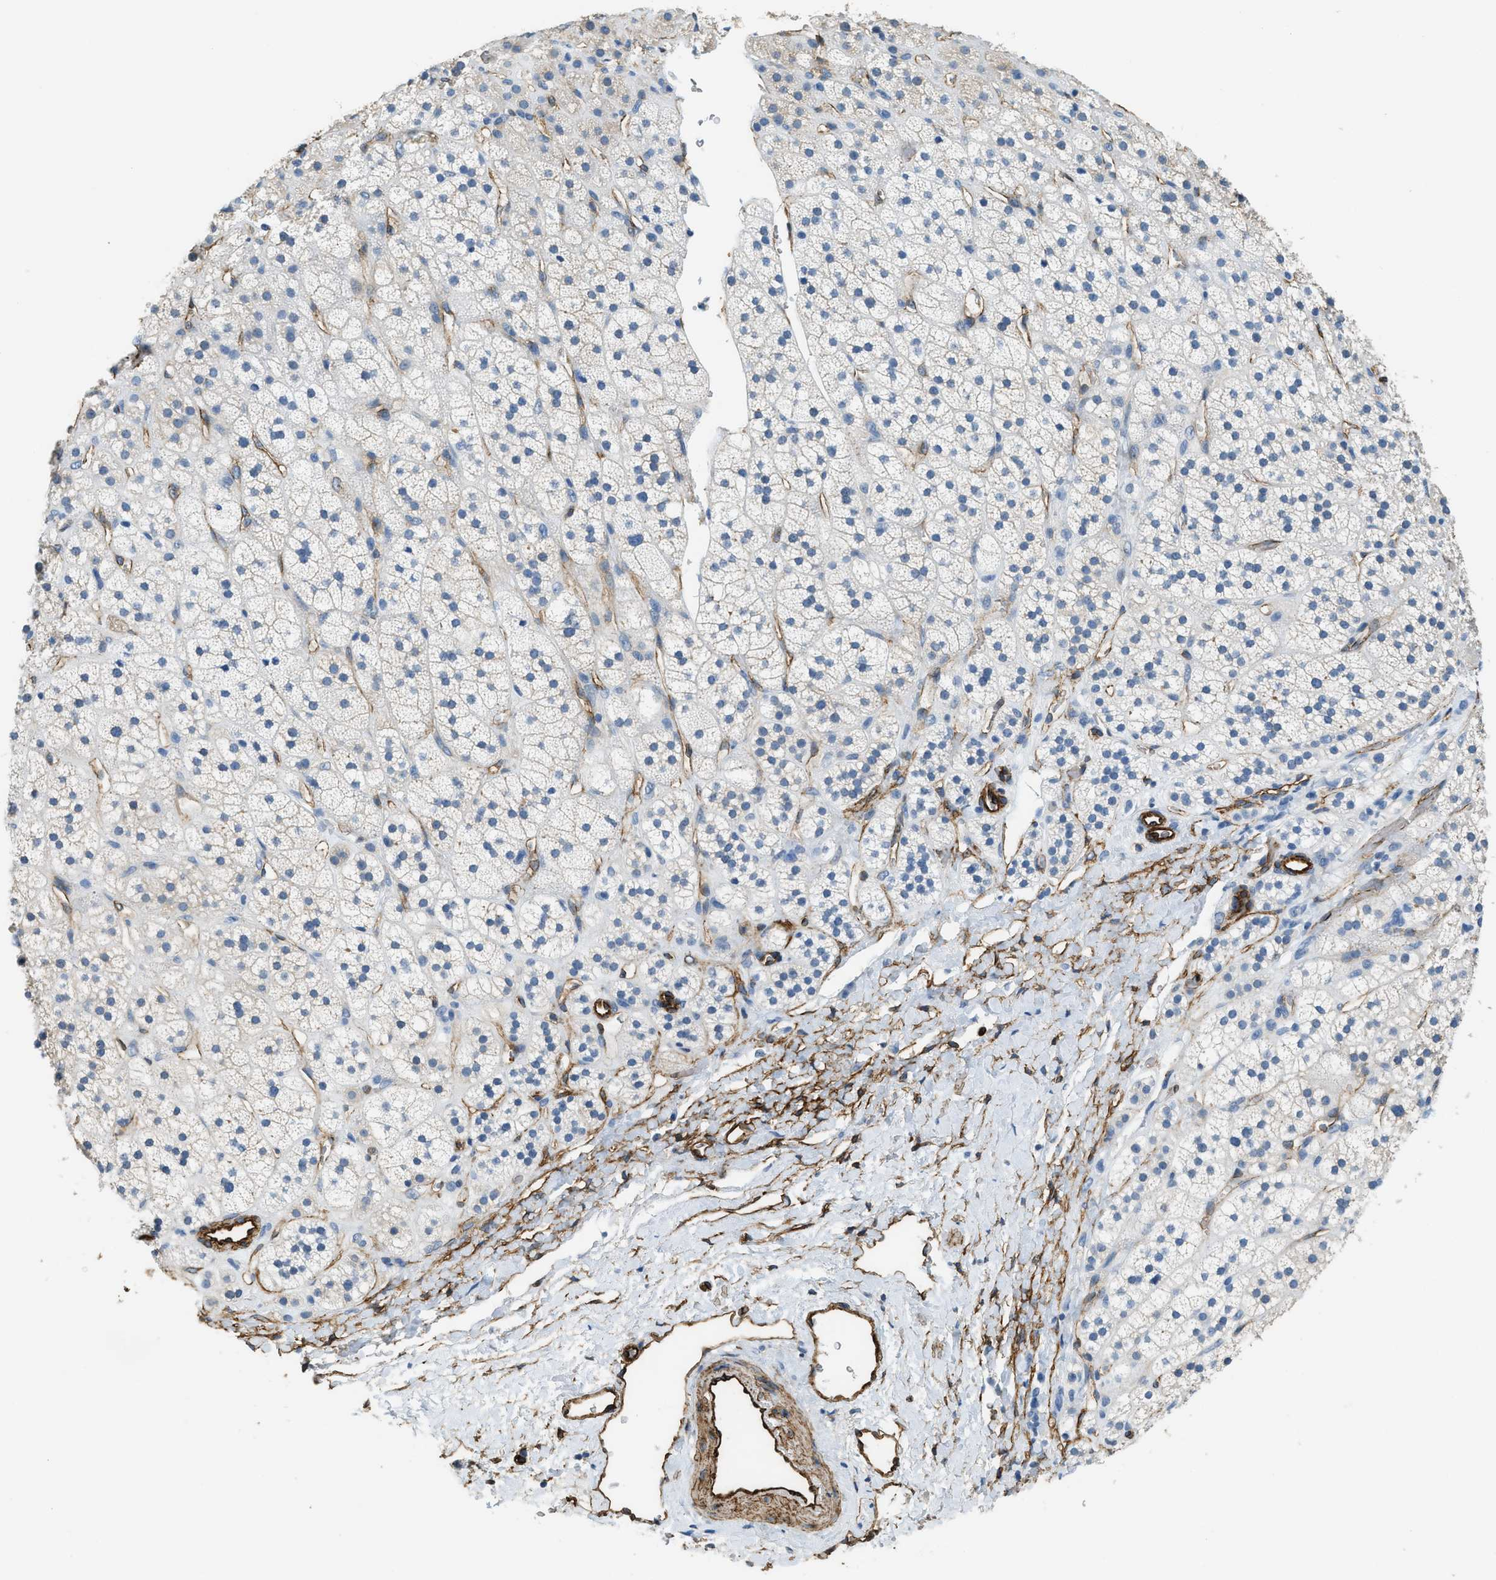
{"staining": {"intensity": "weak", "quantity": "25%-75%", "location": "cytoplasmic/membranous"}, "tissue": "adrenal gland", "cell_type": "Glandular cells", "image_type": "normal", "snomed": [{"axis": "morphology", "description": "Normal tissue, NOS"}, {"axis": "topography", "description": "Adrenal gland"}], "caption": "Protein staining by immunohistochemistry (IHC) demonstrates weak cytoplasmic/membranous expression in approximately 25%-75% of glandular cells in normal adrenal gland. (DAB (3,3'-diaminobenzidine) IHC, brown staining for protein, blue staining for nuclei).", "gene": "TMEM43", "patient": {"sex": "male", "age": 56}}